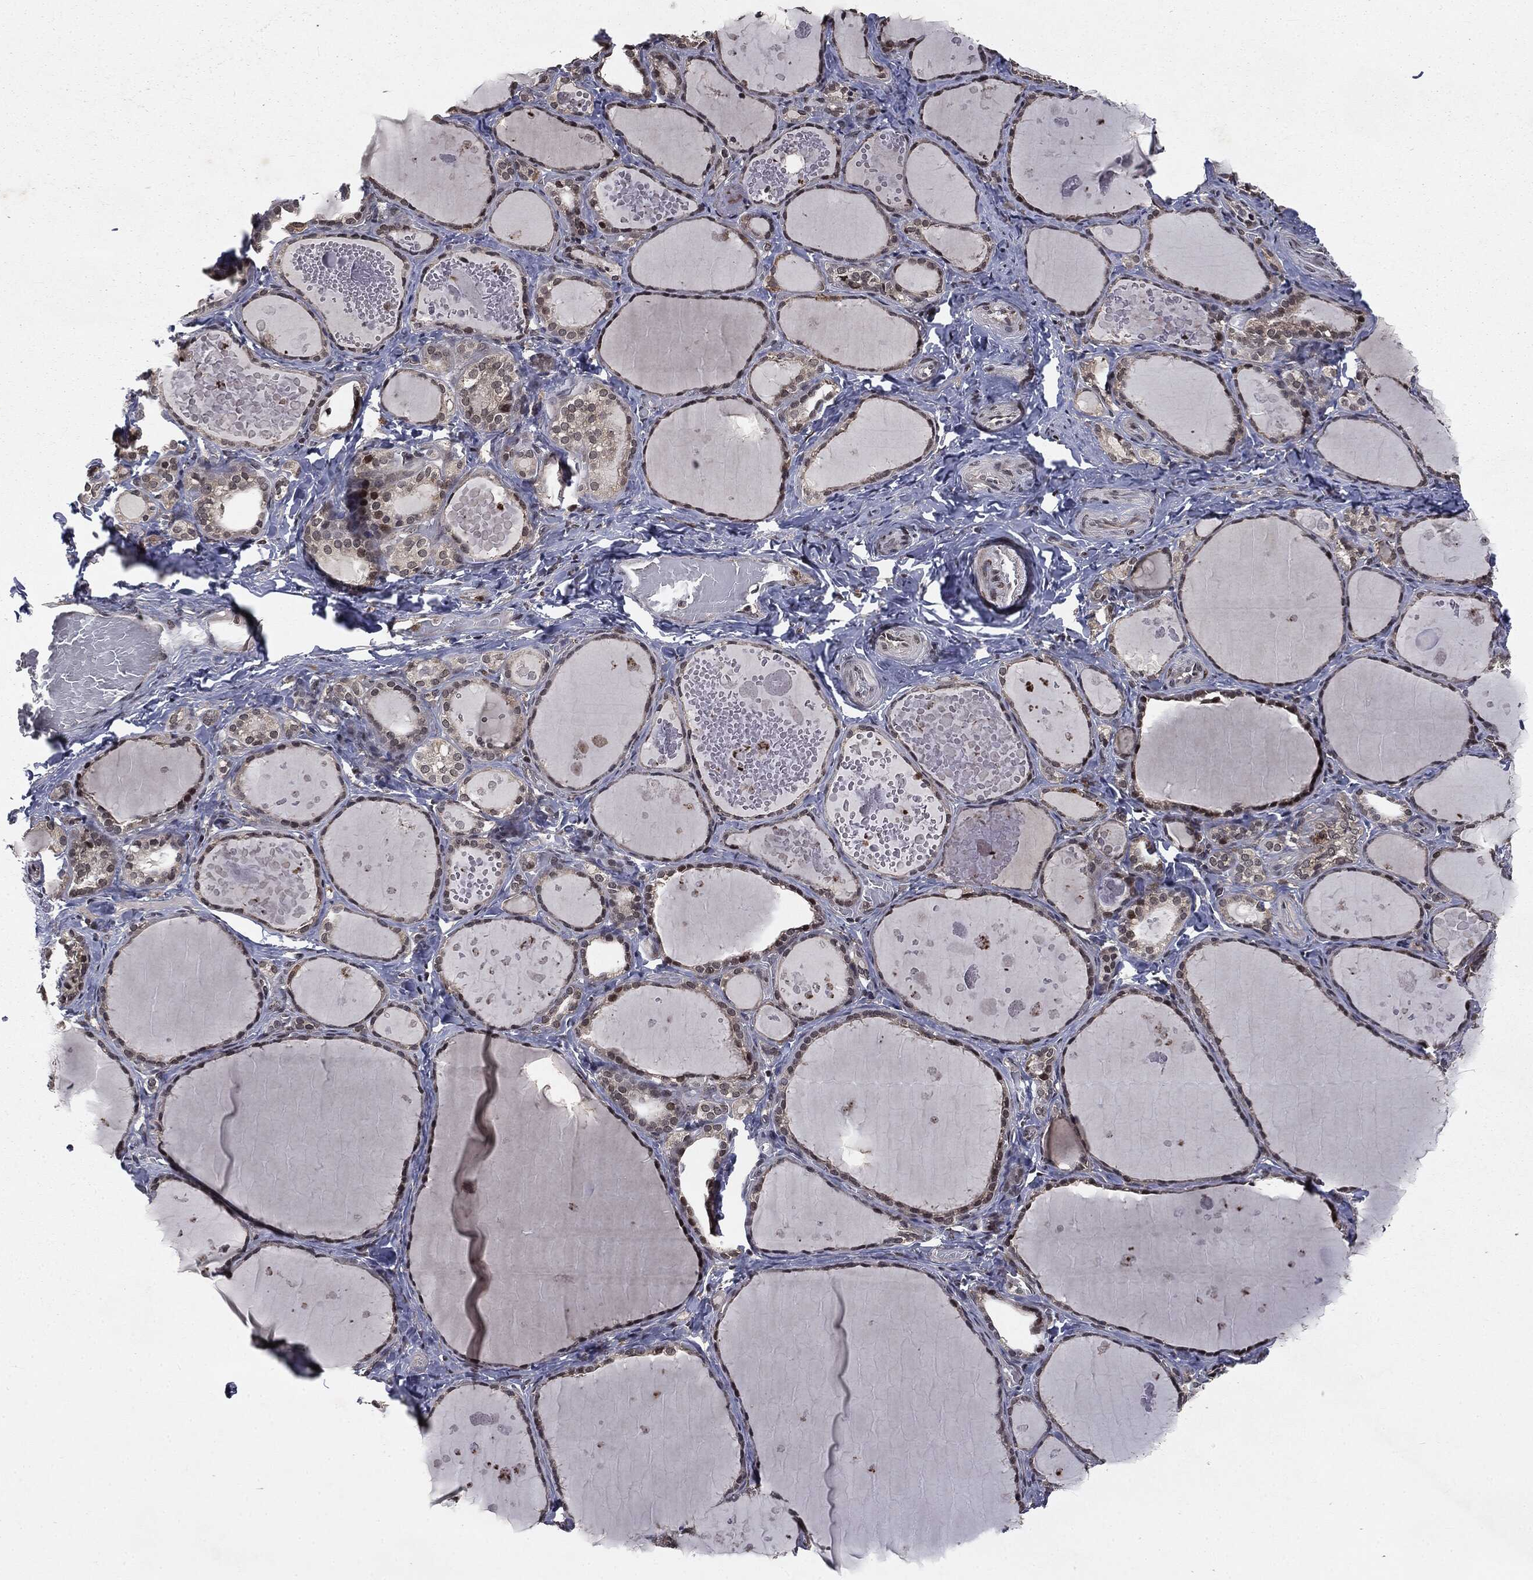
{"staining": {"intensity": "strong", "quantity": "<25%", "location": "nuclear"}, "tissue": "thyroid gland", "cell_type": "Glandular cells", "image_type": "normal", "snomed": [{"axis": "morphology", "description": "Normal tissue, NOS"}, {"axis": "topography", "description": "Thyroid gland"}], "caption": "Human thyroid gland stained with a brown dye exhibits strong nuclear positive expression in about <25% of glandular cells.", "gene": "STAU2", "patient": {"sex": "female", "age": 56}}